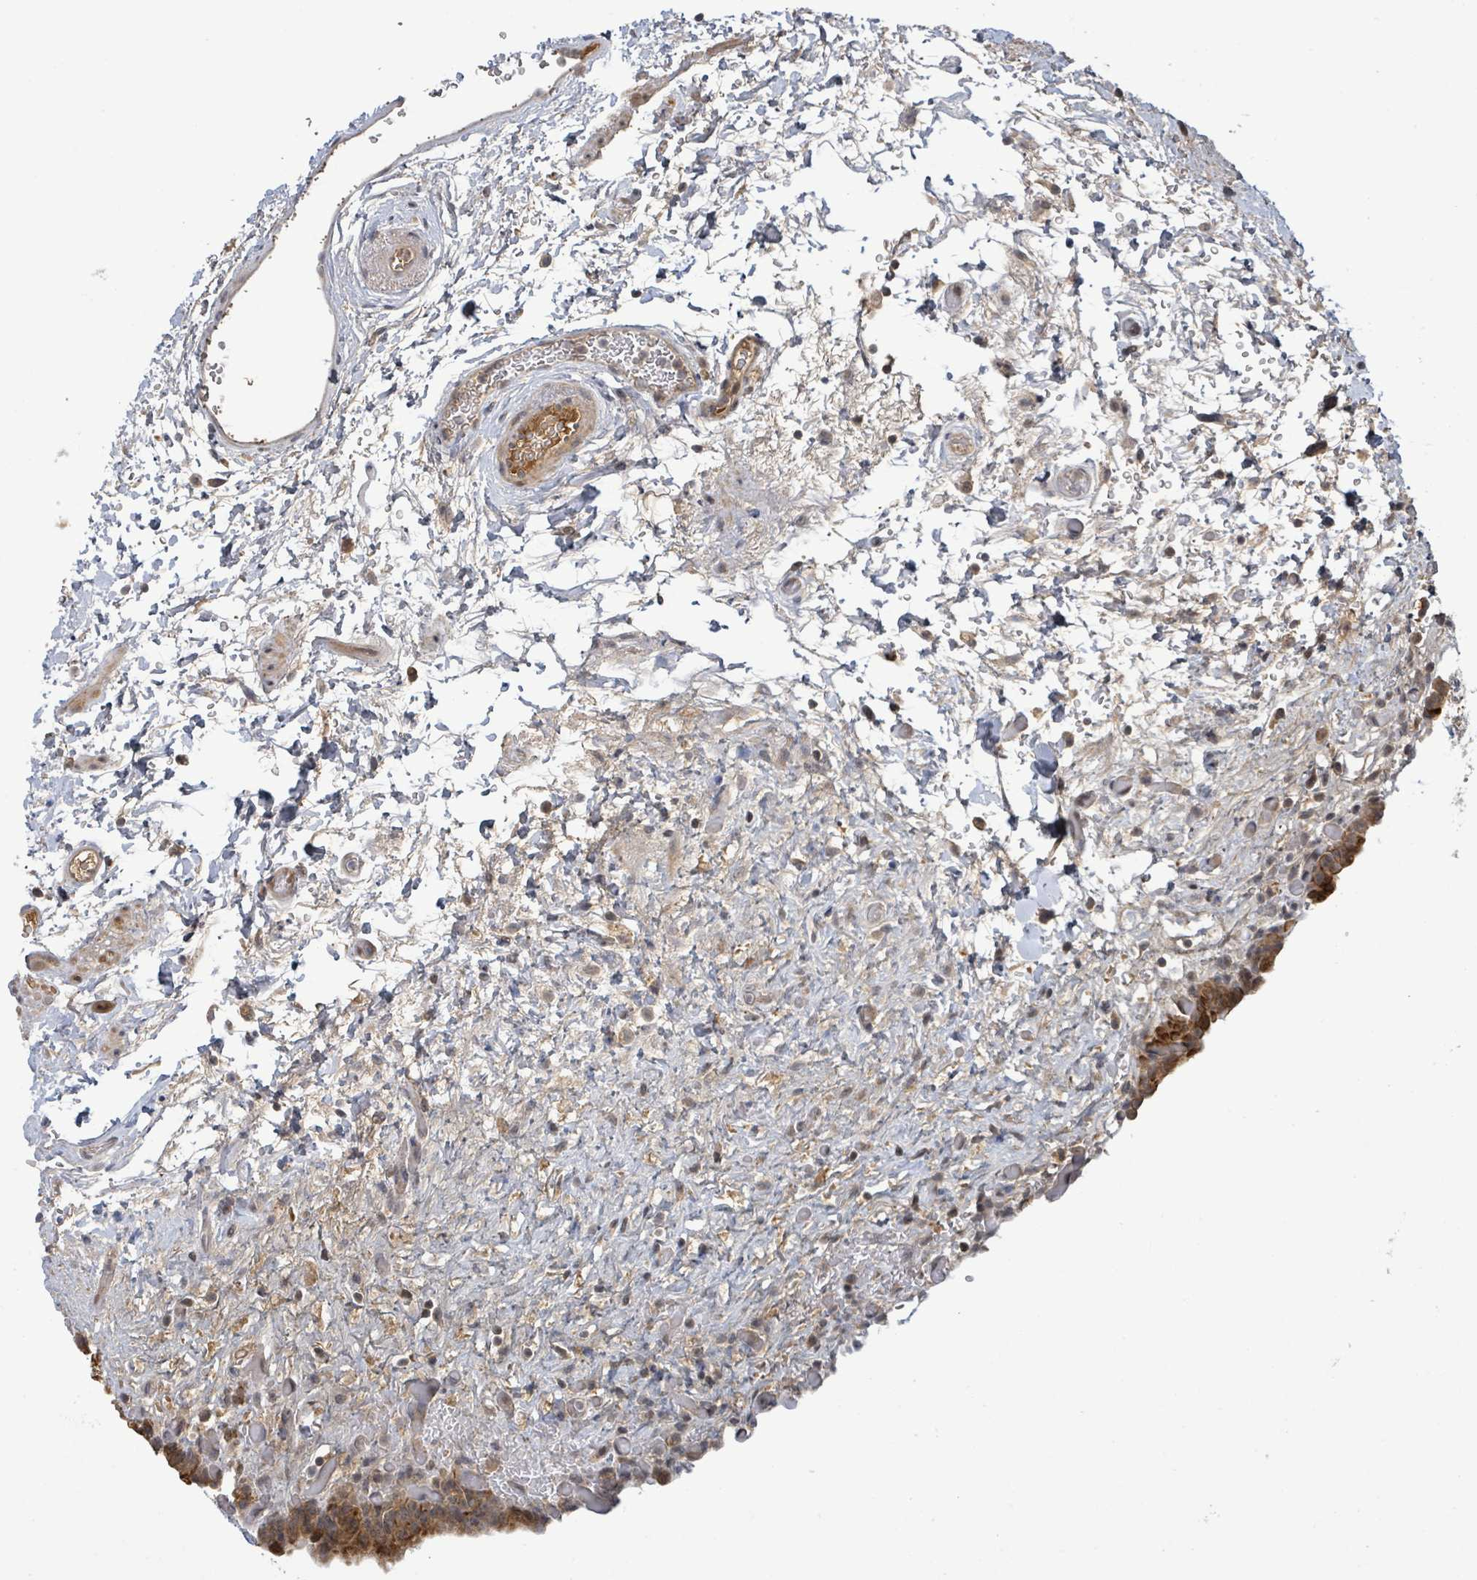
{"staining": {"intensity": "moderate", "quantity": ">75%", "location": "cytoplasmic/membranous"}, "tissue": "urinary bladder", "cell_type": "Urothelial cells", "image_type": "normal", "snomed": [{"axis": "morphology", "description": "Normal tissue, NOS"}, {"axis": "topography", "description": "Urinary bladder"}], "caption": "Protein analysis of benign urinary bladder demonstrates moderate cytoplasmic/membranous expression in approximately >75% of urothelial cells. (IHC, brightfield microscopy, high magnification).", "gene": "ITGA11", "patient": {"sex": "male", "age": 69}}